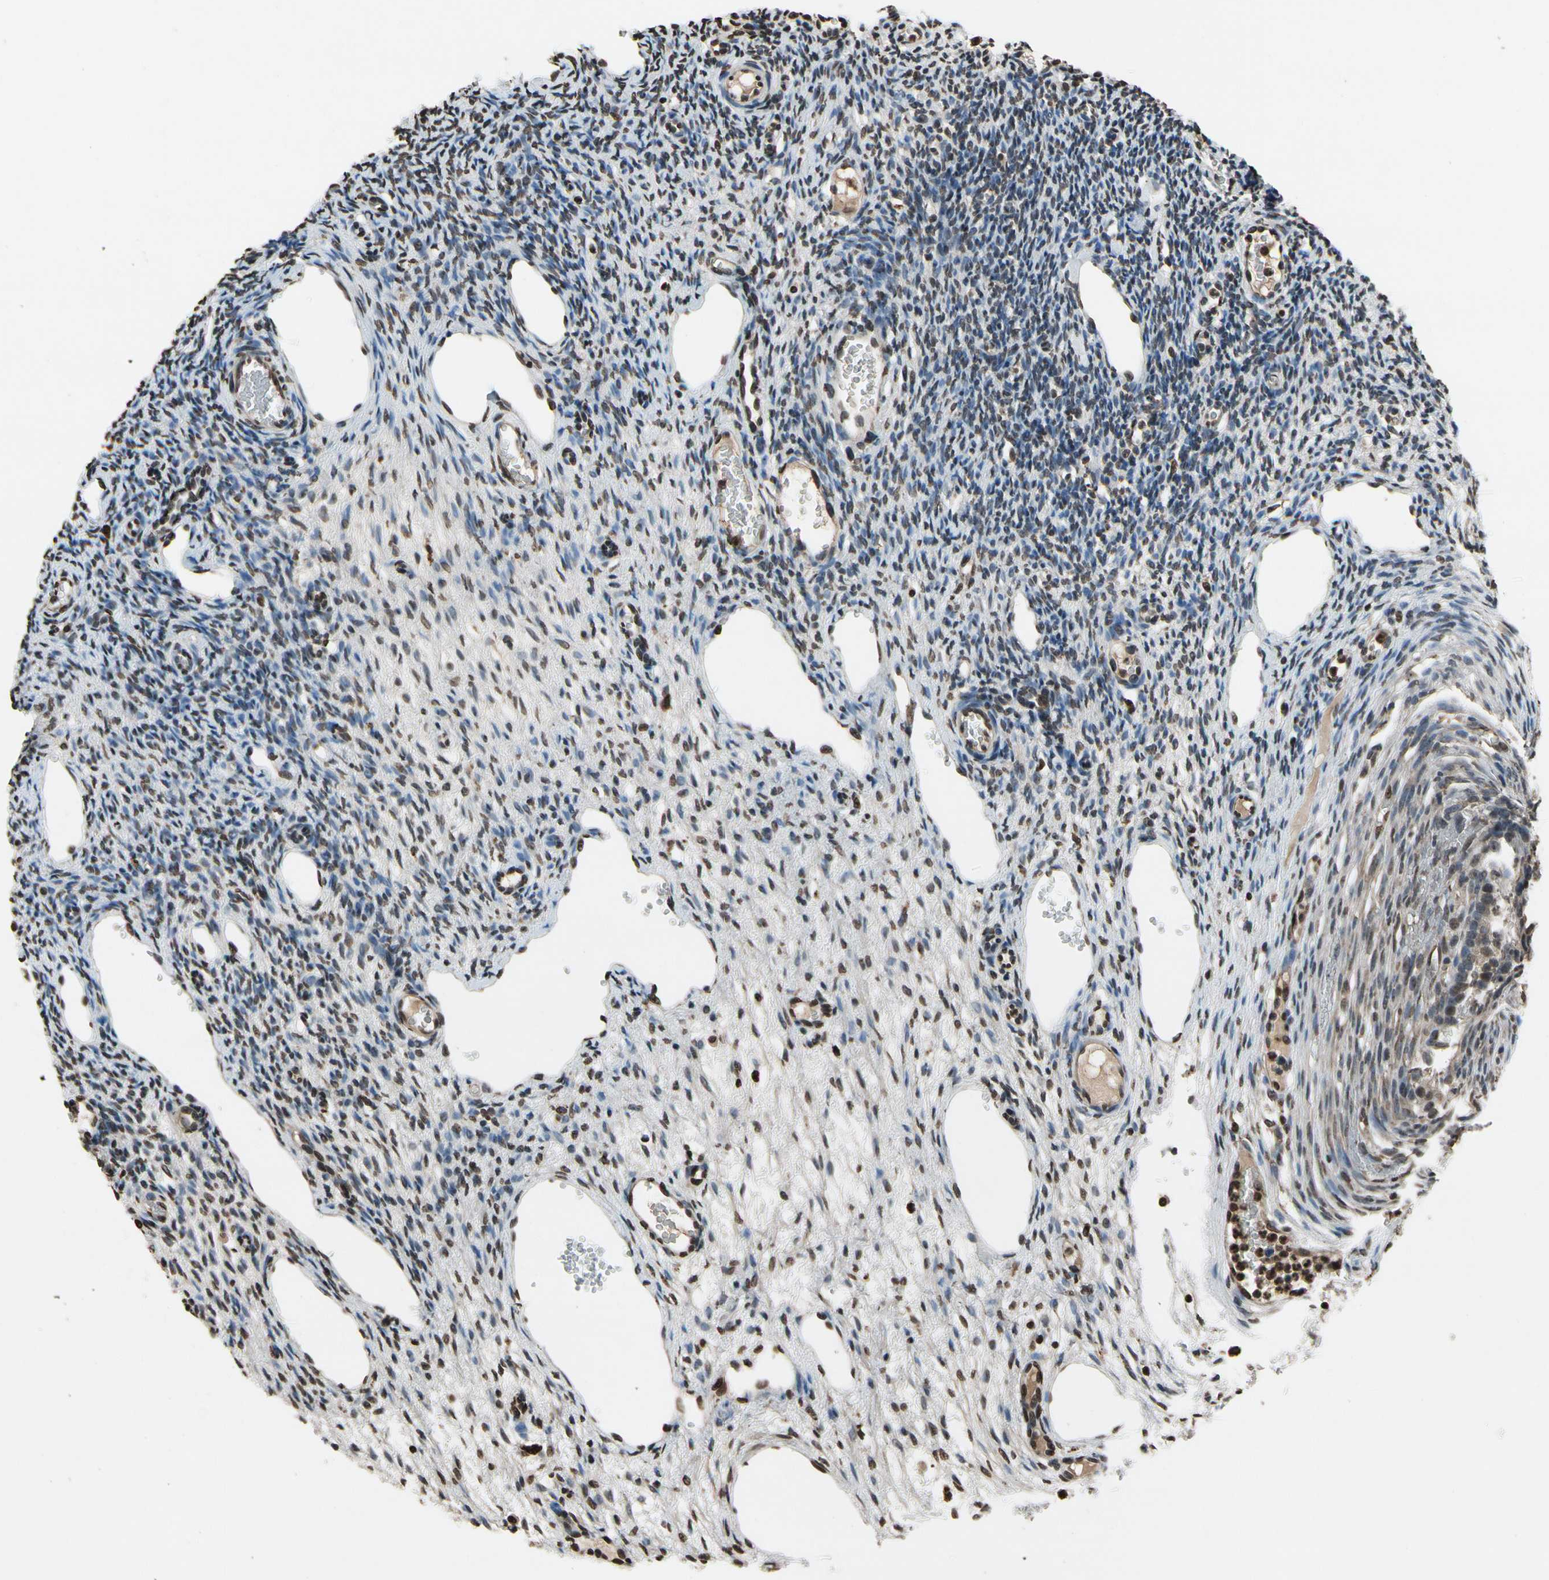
{"staining": {"intensity": "strong", "quantity": ">75%", "location": "nuclear"}, "tissue": "ovary", "cell_type": "Follicle cells", "image_type": "normal", "snomed": [{"axis": "morphology", "description": "Normal tissue, NOS"}, {"axis": "topography", "description": "Ovary"}], "caption": "Immunohistochemical staining of unremarkable ovary demonstrates >75% levels of strong nuclear protein positivity in approximately >75% of follicle cells.", "gene": "HIPK2", "patient": {"sex": "female", "age": 33}}